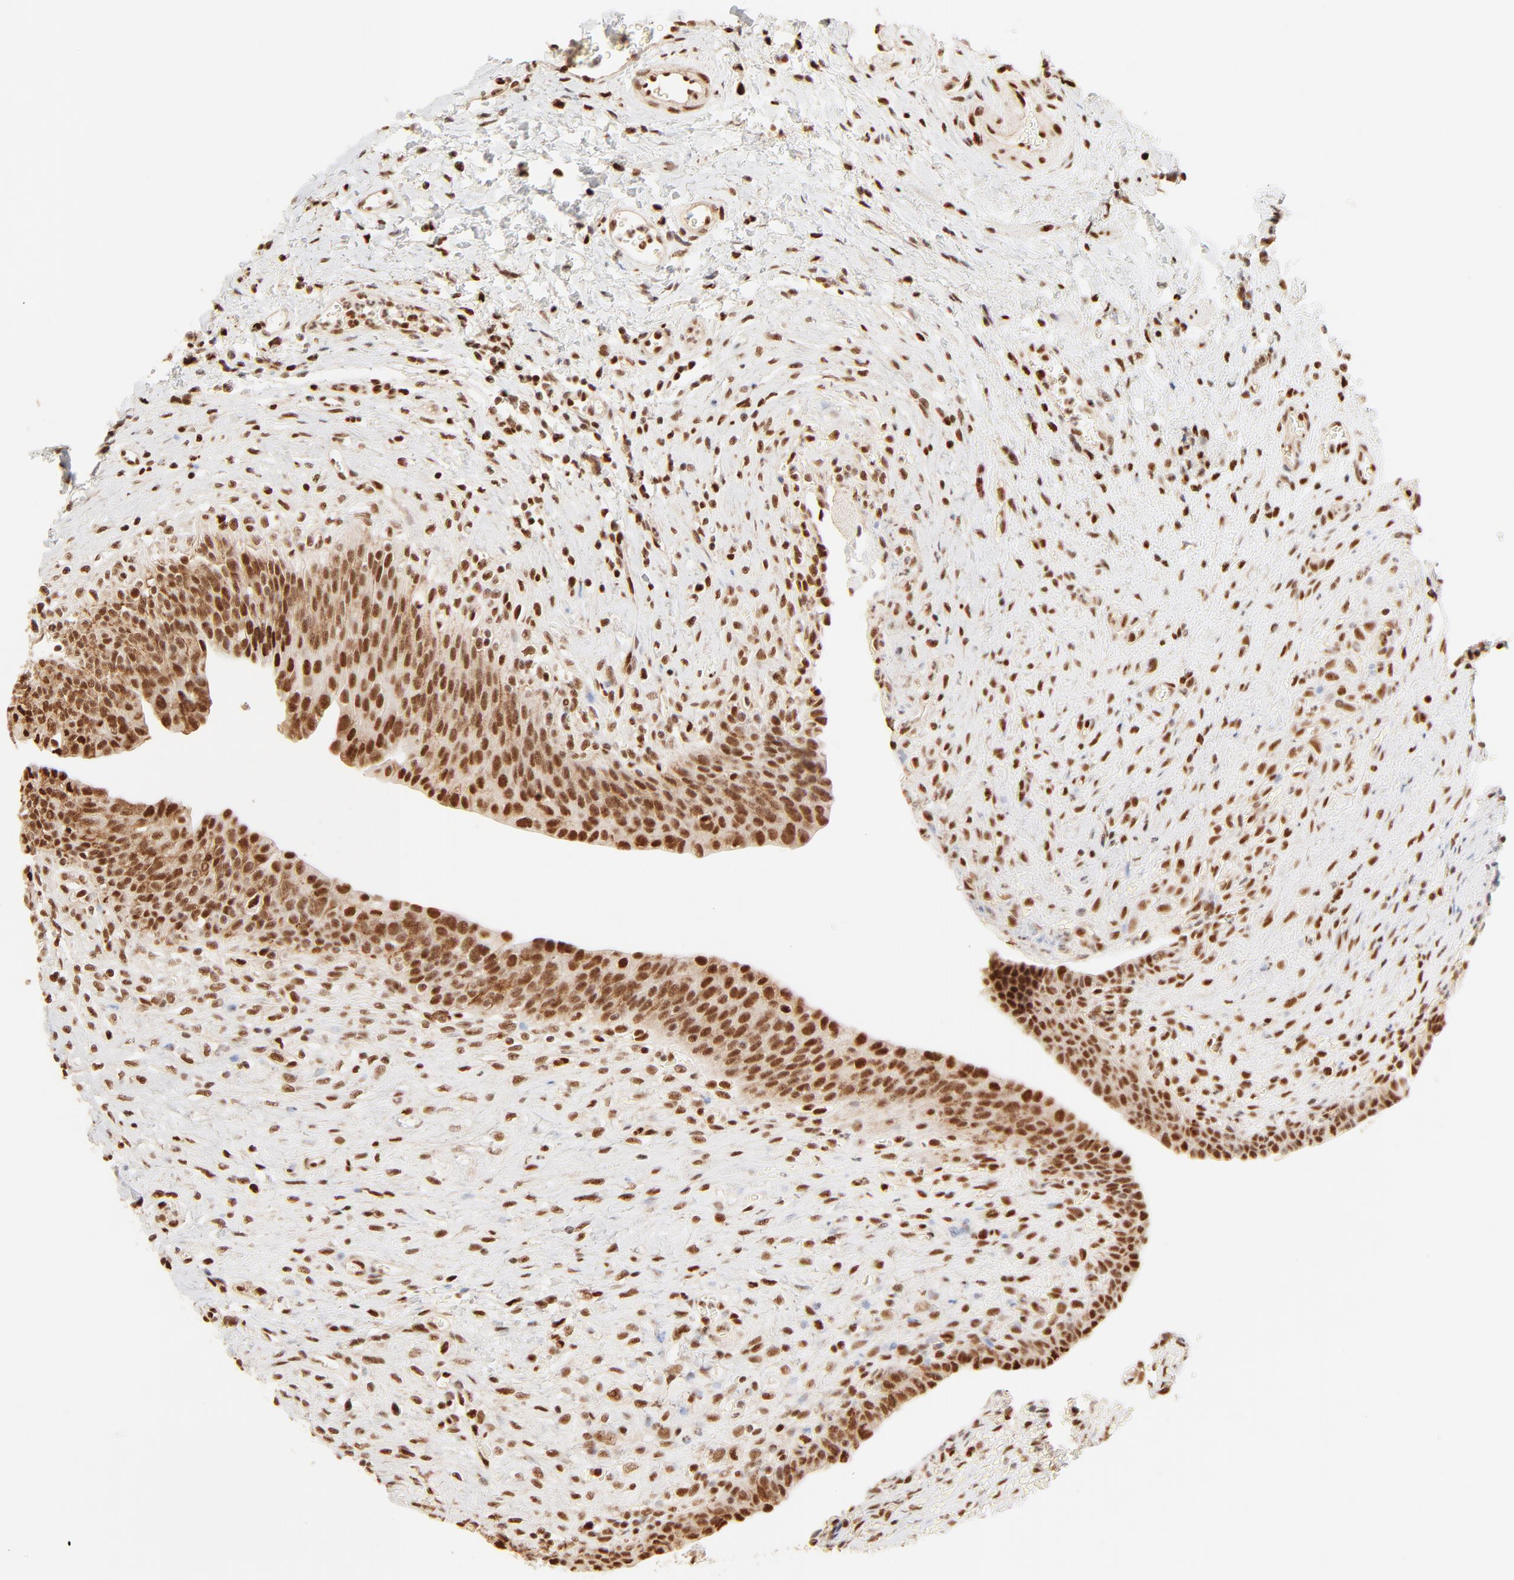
{"staining": {"intensity": "strong", "quantity": ">75%", "location": "nuclear"}, "tissue": "urinary bladder", "cell_type": "Urothelial cells", "image_type": "normal", "snomed": [{"axis": "morphology", "description": "Normal tissue, NOS"}, {"axis": "morphology", "description": "Dysplasia, NOS"}, {"axis": "topography", "description": "Urinary bladder"}], "caption": "A micrograph of human urinary bladder stained for a protein displays strong nuclear brown staining in urothelial cells. The staining was performed using DAB (3,3'-diaminobenzidine), with brown indicating positive protein expression. Nuclei are stained blue with hematoxylin.", "gene": "FAM50A", "patient": {"sex": "male", "age": 35}}